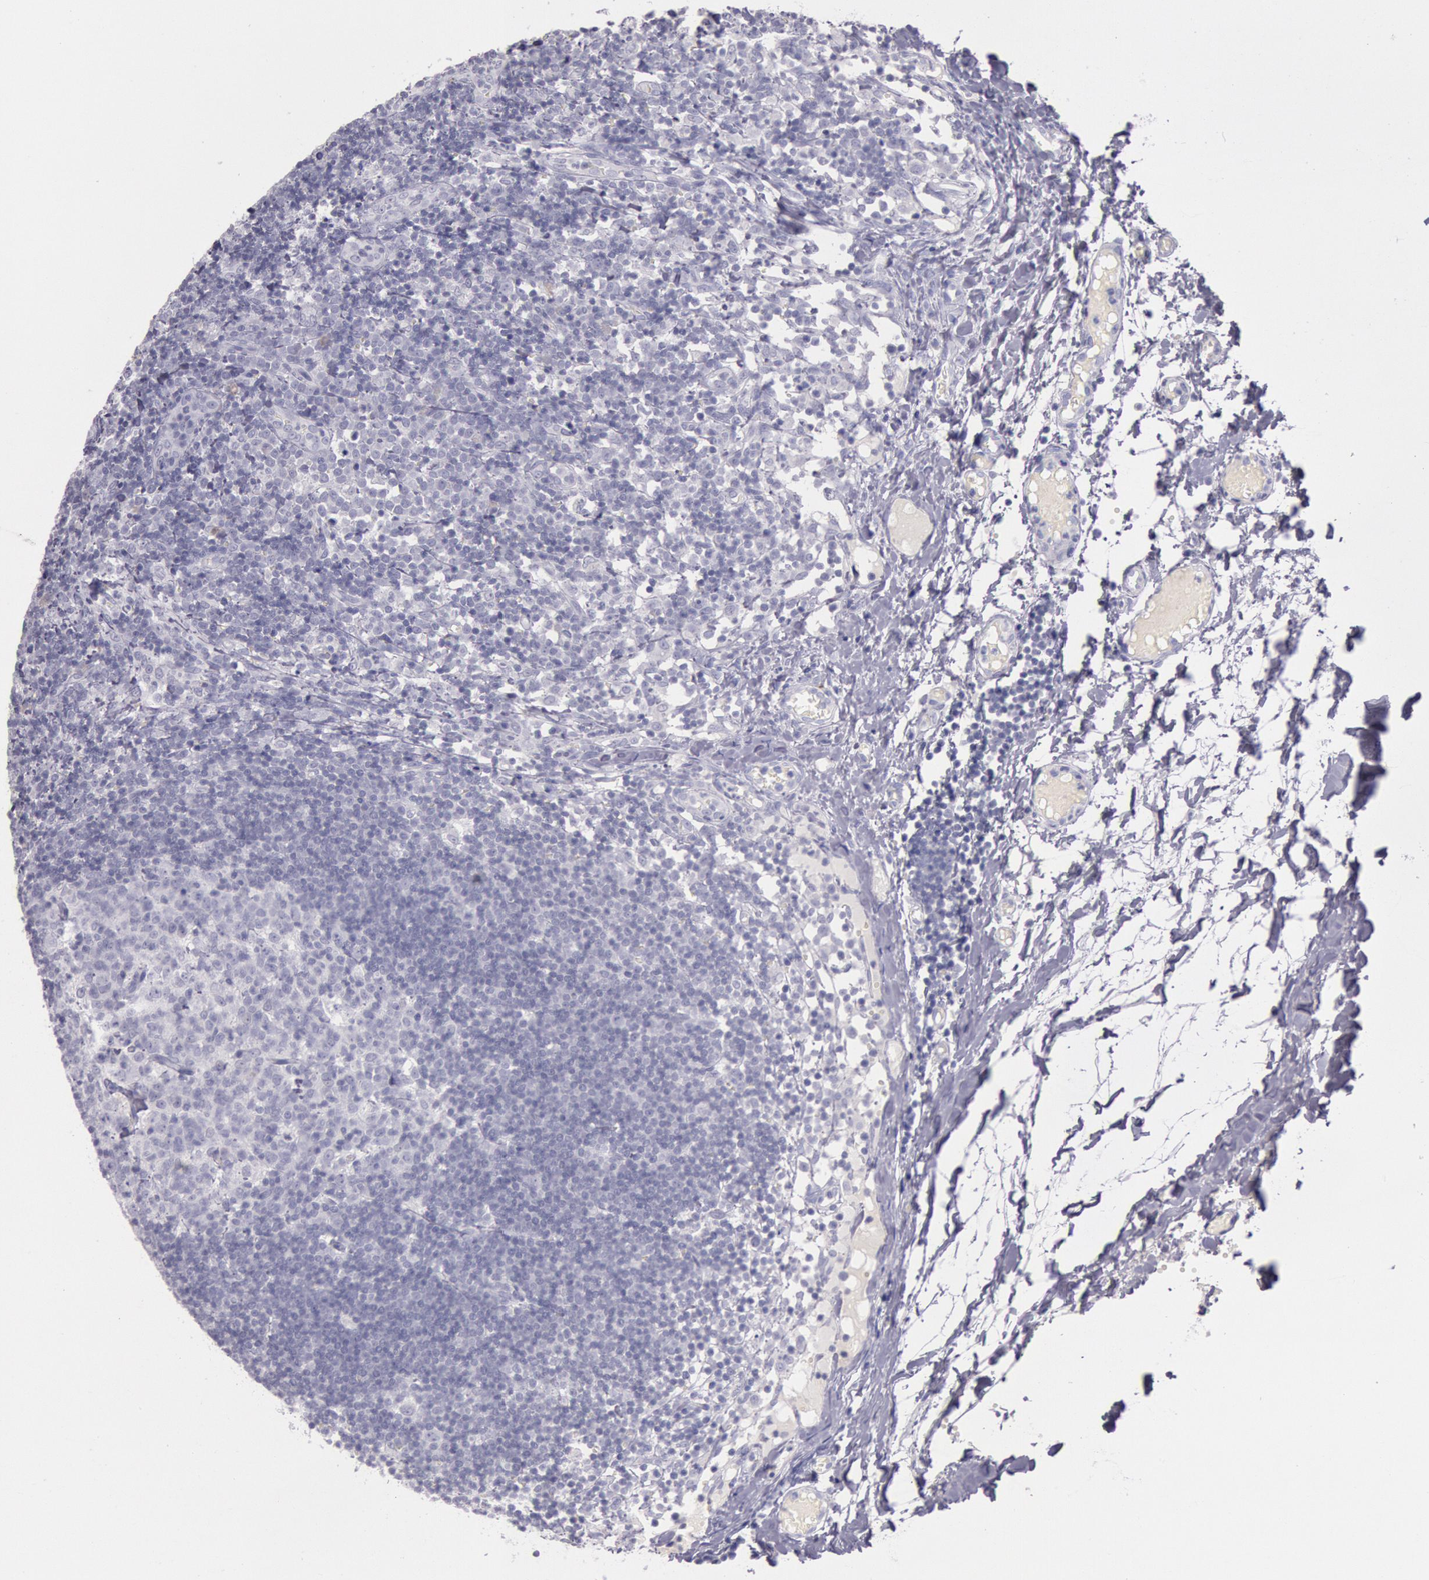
{"staining": {"intensity": "negative", "quantity": "none", "location": "none"}, "tissue": "lymph node", "cell_type": "Germinal center cells", "image_type": "normal", "snomed": [{"axis": "morphology", "description": "Normal tissue, NOS"}, {"axis": "morphology", "description": "Inflammation, NOS"}, {"axis": "topography", "description": "Lymph node"}, {"axis": "topography", "description": "Salivary gland"}], "caption": "A high-resolution image shows immunohistochemistry staining of unremarkable lymph node, which shows no significant expression in germinal center cells. The staining was performed using DAB (3,3'-diaminobenzidine) to visualize the protein expression in brown, while the nuclei were stained in blue with hematoxylin (Magnification: 20x).", "gene": "EGFR", "patient": {"sex": "male", "age": 3}}